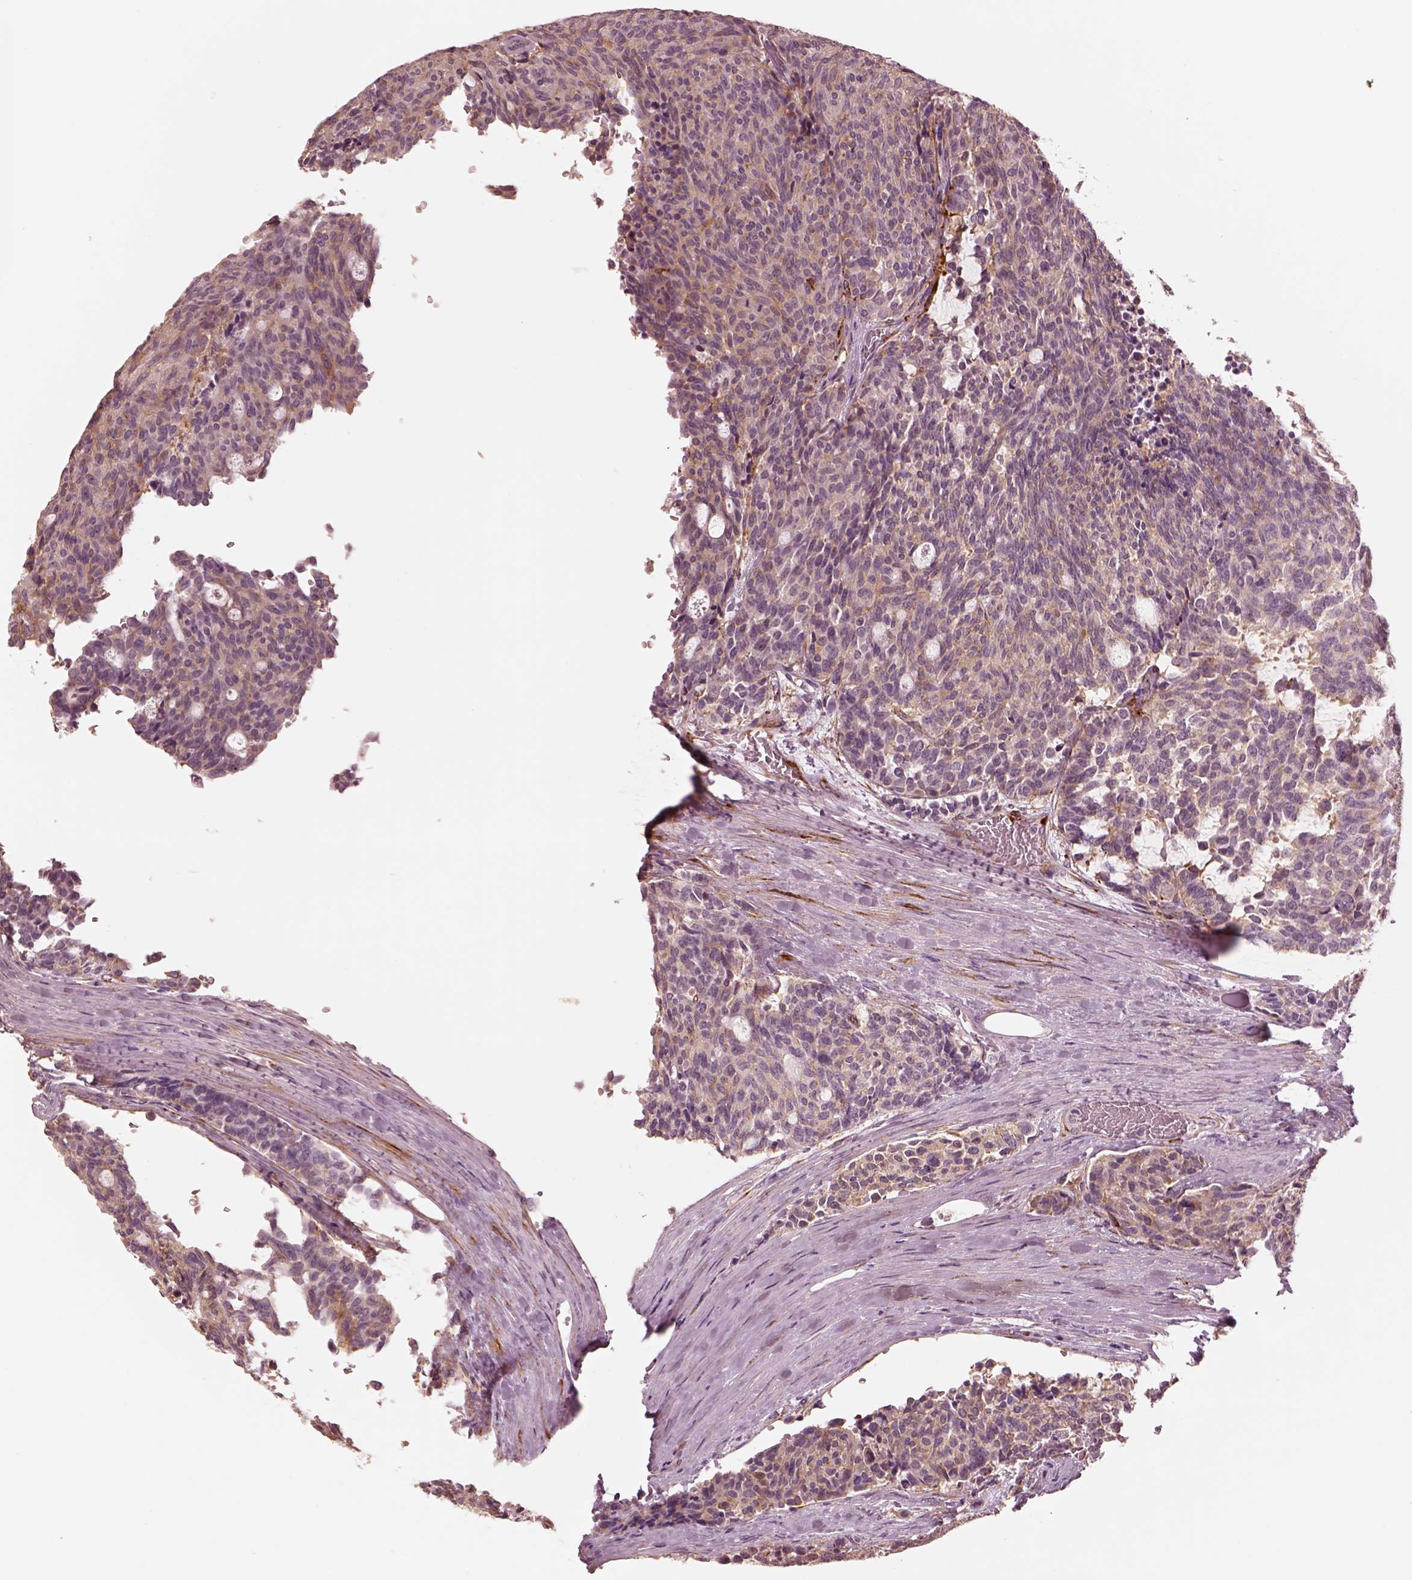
{"staining": {"intensity": "weak", "quantity": "25%-75%", "location": "cytoplasmic/membranous"}, "tissue": "carcinoid", "cell_type": "Tumor cells", "image_type": "cancer", "snomed": [{"axis": "morphology", "description": "Carcinoid, malignant, NOS"}, {"axis": "topography", "description": "Pancreas"}], "caption": "Carcinoid stained with a brown dye shows weak cytoplasmic/membranous positive expression in approximately 25%-75% of tumor cells.", "gene": "DNAAF9", "patient": {"sex": "female", "age": 54}}